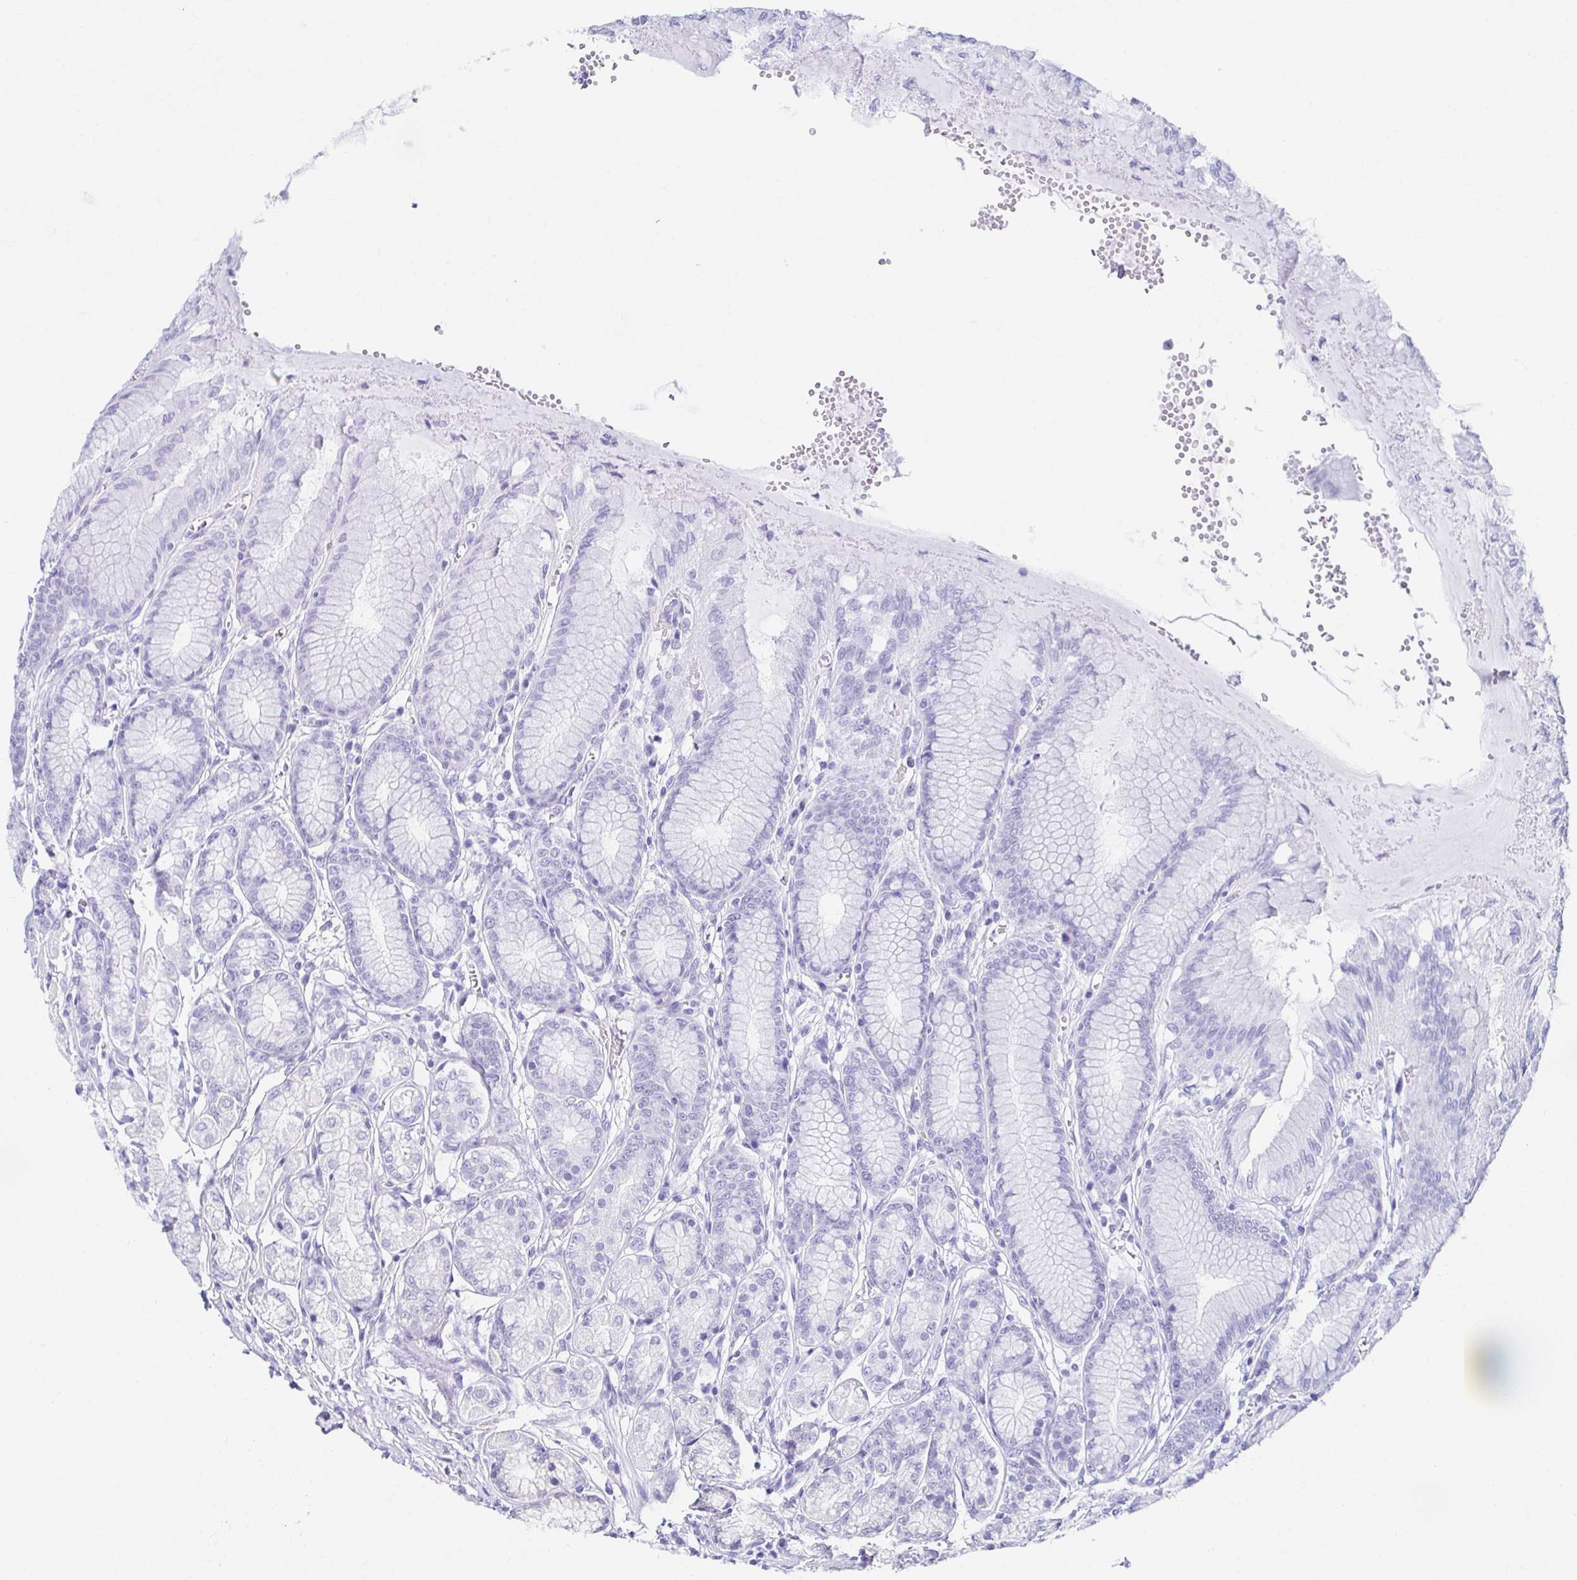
{"staining": {"intensity": "weak", "quantity": "<25%", "location": "cytoplasmic/membranous"}, "tissue": "stomach", "cell_type": "Glandular cells", "image_type": "normal", "snomed": [{"axis": "morphology", "description": "Normal tissue, NOS"}, {"axis": "topography", "description": "Stomach"}, {"axis": "topography", "description": "Stomach, lower"}], "caption": "IHC of normal stomach reveals no staining in glandular cells.", "gene": "PADI2", "patient": {"sex": "male", "age": 76}}